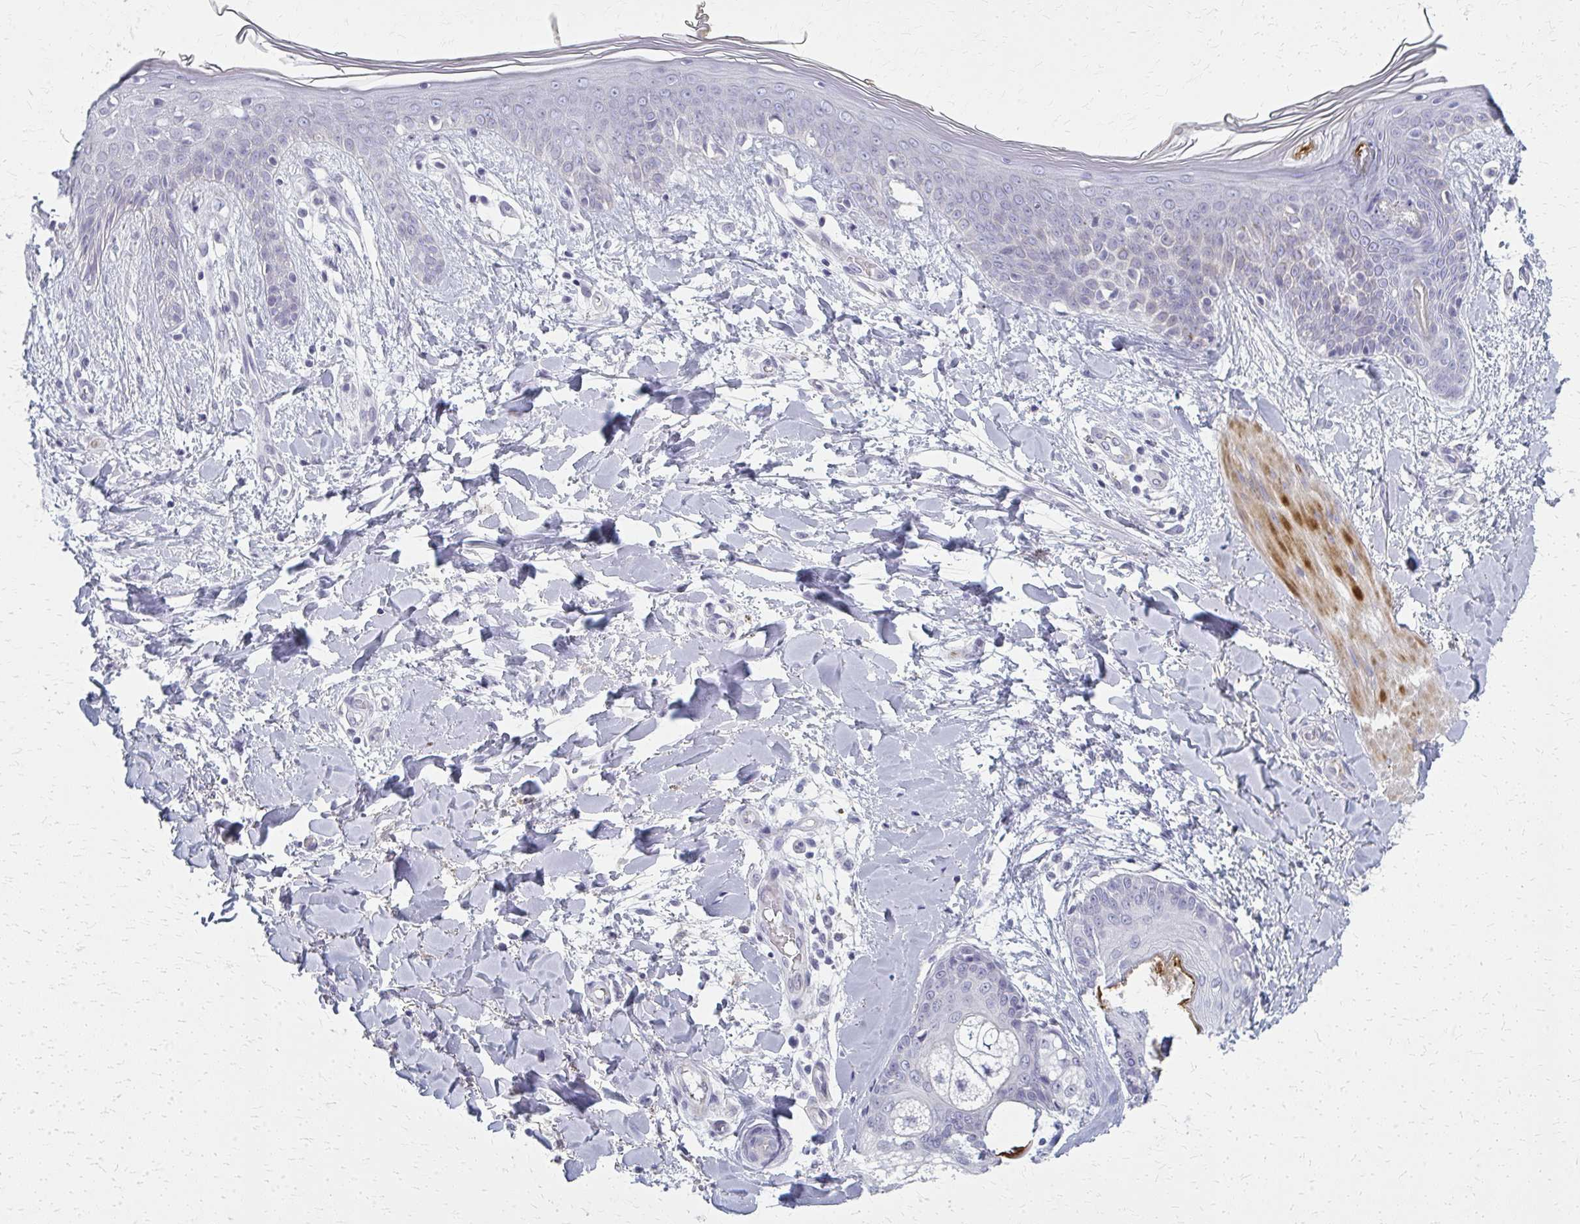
{"staining": {"intensity": "negative", "quantity": "none", "location": "none"}, "tissue": "skin", "cell_type": "Fibroblasts", "image_type": "normal", "snomed": [{"axis": "morphology", "description": "Normal tissue, NOS"}, {"axis": "topography", "description": "Skin"}], "caption": "Immunohistochemistry (IHC) image of normal skin stained for a protein (brown), which reveals no positivity in fibroblasts.", "gene": "CASQ2", "patient": {"sex": "female", "age": 34}}